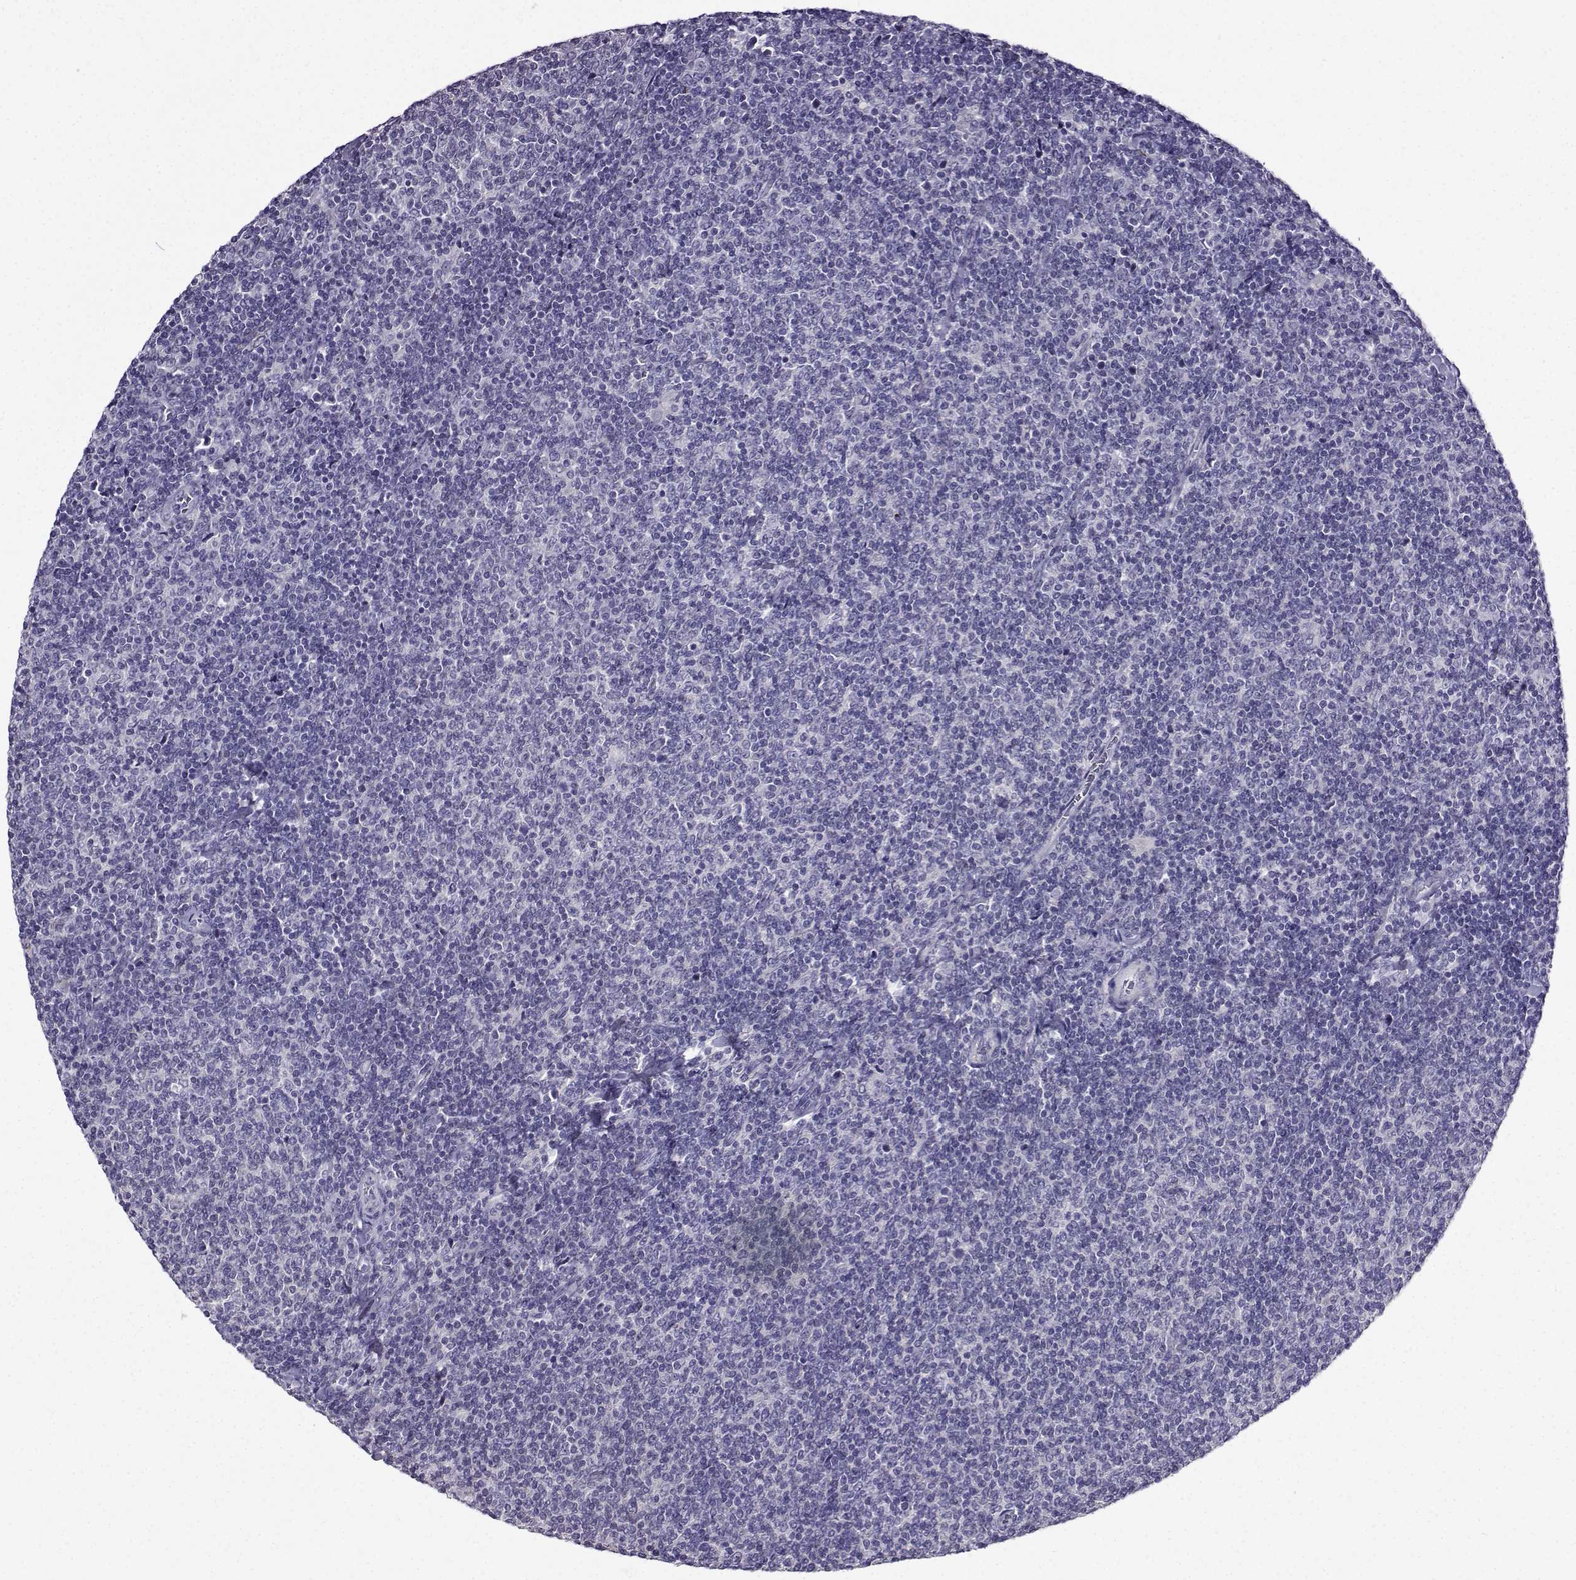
{"staining": {"intensity": "negative", "quantity": "none", "location": "none"}, "tissue": "lymphoma", "cell_type": "Tumor cells", "image_type": "cancer", "snomed": [{"axis": "morphology", "description": "Malignant lymphoma, non-Hodgkin's type, Low grade"}, {"axis": "topography", "description": "Lymph node"}], "caption": "Photomicrograph shows no protein staining in tumor cells of low-grade malignant lymphoma, non-Hodgkin's type tissue.", "gene": "TMEM266", "patient": {"sex": "male", "age": 52}}